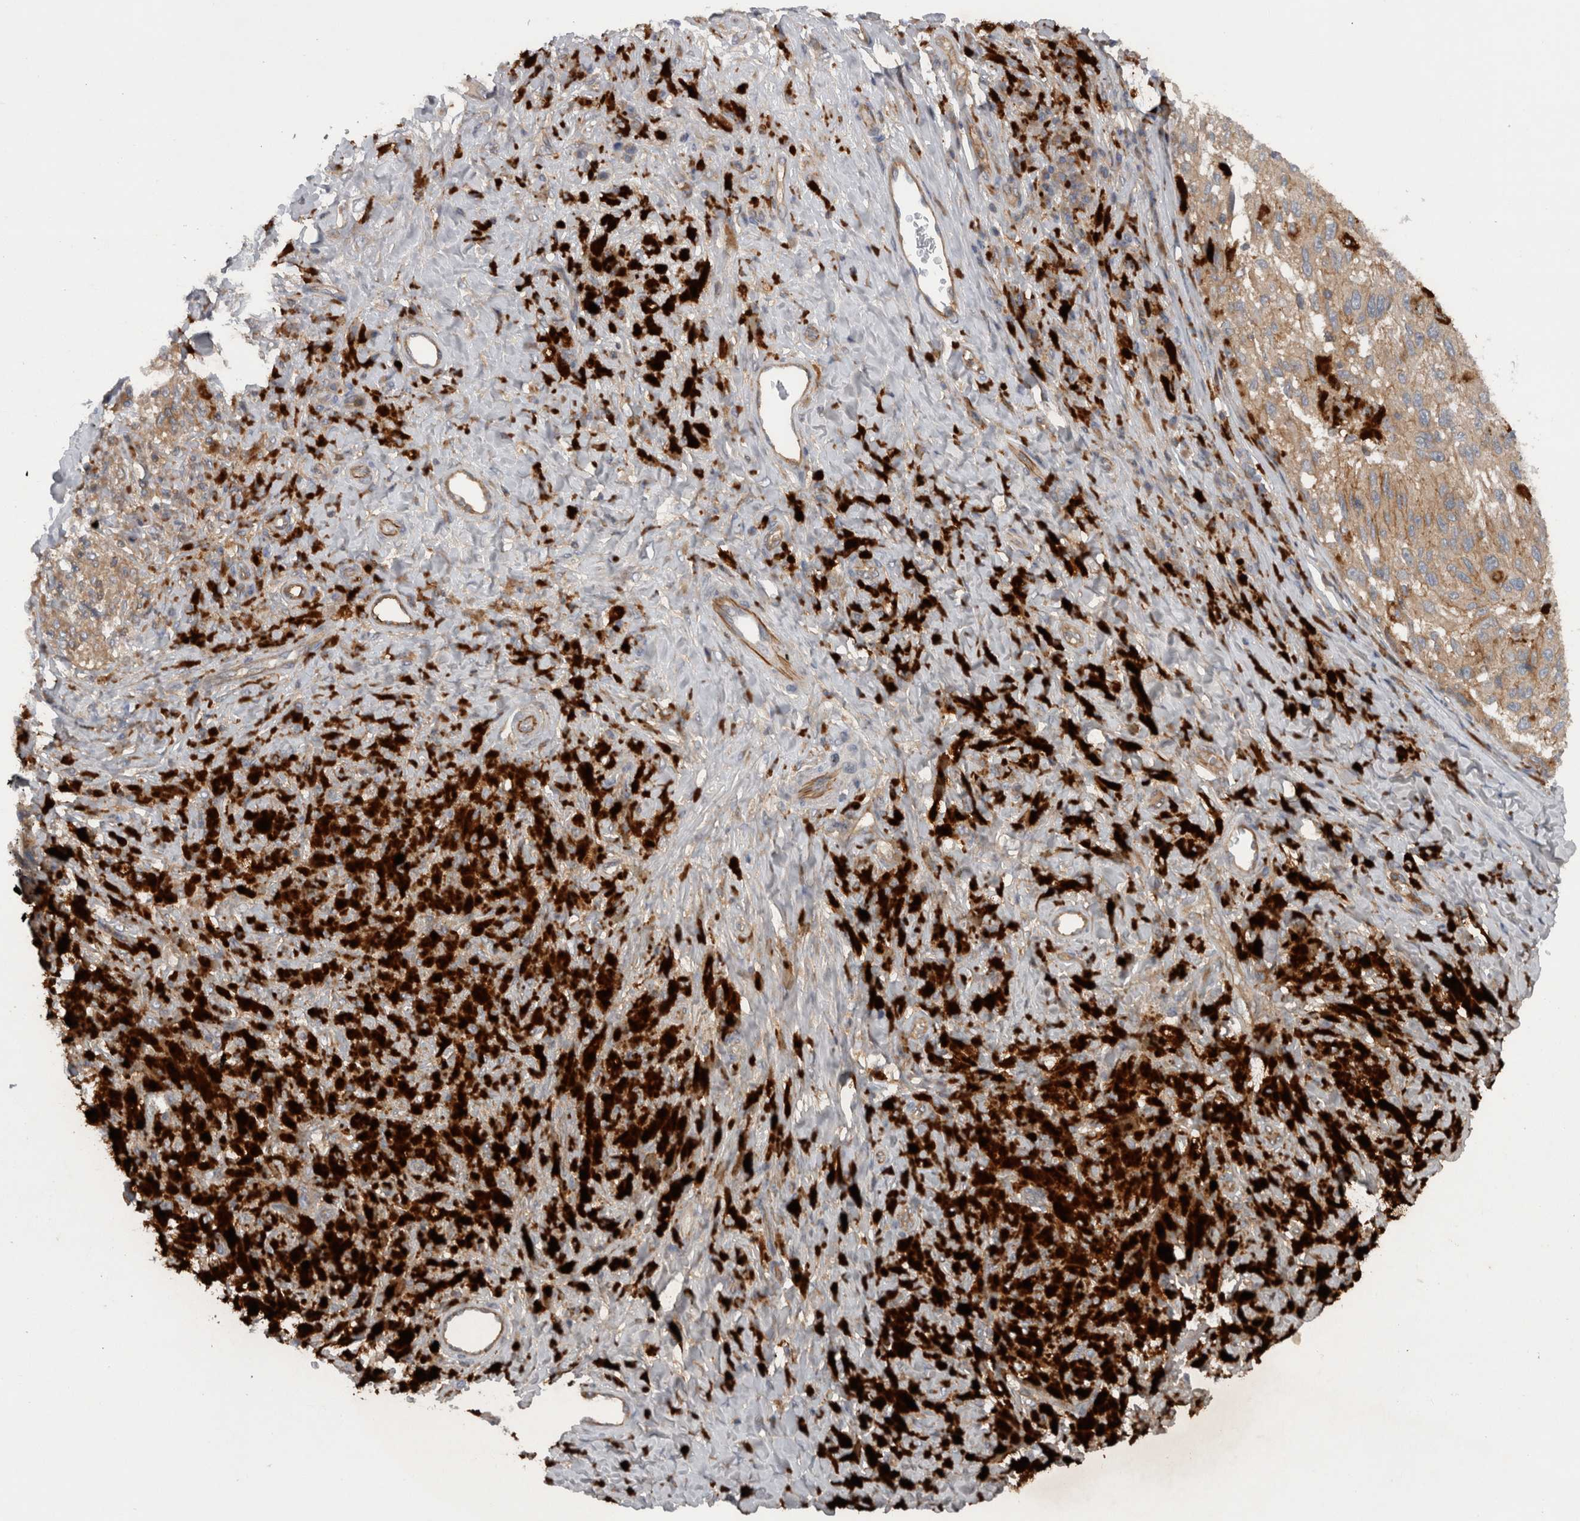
{"staining": {"intensity": "weak", "quantity": ">75%", "location": "cytoplasmic/membranous"}, "tissue": "melanoma", "cell_type": "Tumor cells", "image_type": "cancer", "snomed": [{"axis": "morphology", "description": "Malignant melanoma, NOS"}, {"axis": "topography", "description": "Skin"}], "caption": "Immunohistochemical staining of malignant melanoma reveals weak cytoplasmic/membranous protein staining in about >75% of tumor cells.", "gene": "SCARA5", "patient": {"sex": "female", "age": 73}}